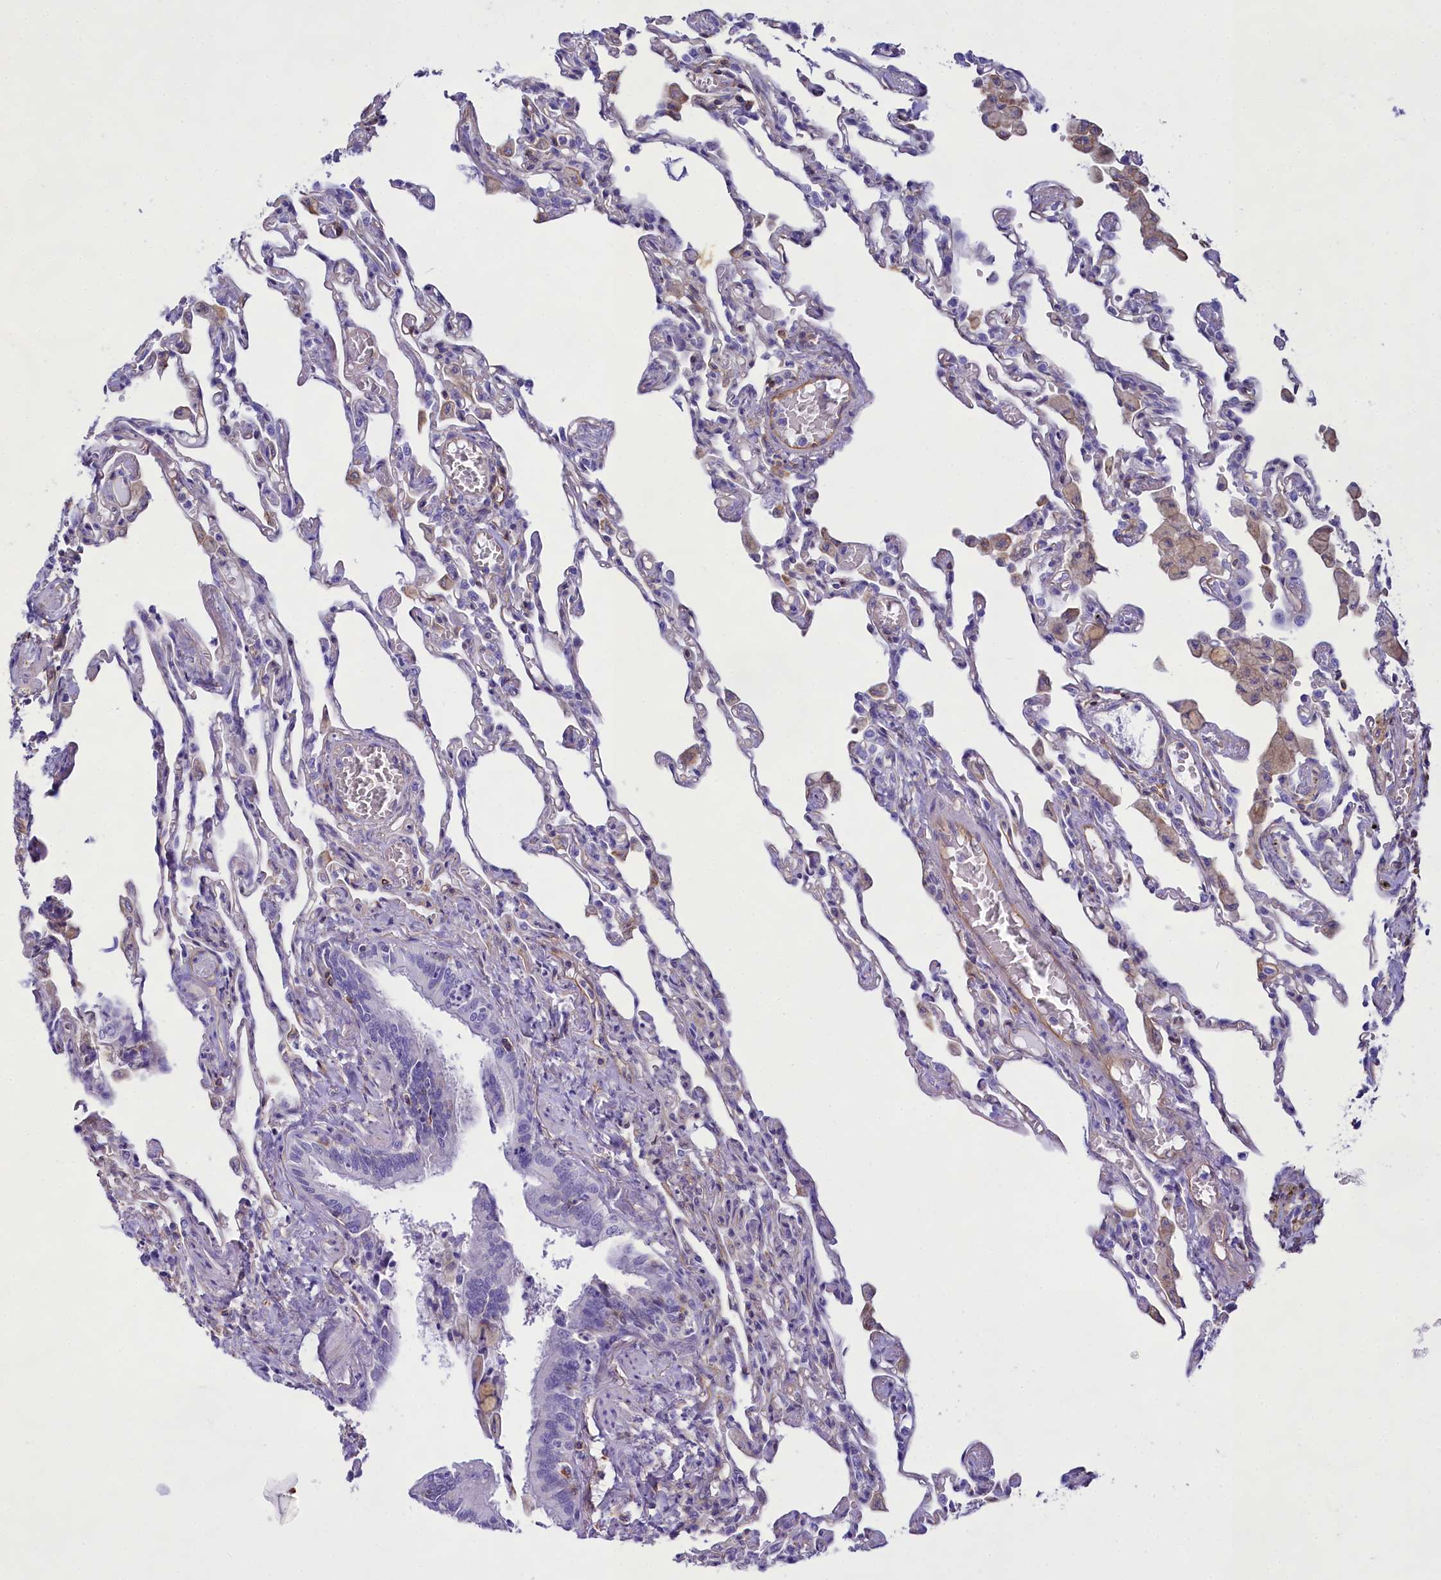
{"staining": {"intensity": "negative", "quantity": "none", "location": "none"}, "tissue": "lung", "cell_type": "Alveolar cells", "image_type": "normal", "snomed": [{"axis": "morphology", "description": "Normal tissue, NOS"}, {"axis": "topography", "description": "Bronchus"}, {"axis": "topography", "description": "Lung"}], "caption": "High magnification brightfield microscopy of unremarkable lung stained with DAB (3,3'-diaminobenzidine) (brown) and counterstained with hematoxylin (blue): alveolar cells show no significant positivity. (Brightfield microscopy of DAB IHC at high magnification).", "gene": "CD99", "patient": {"sex": "female", "age": 49}}